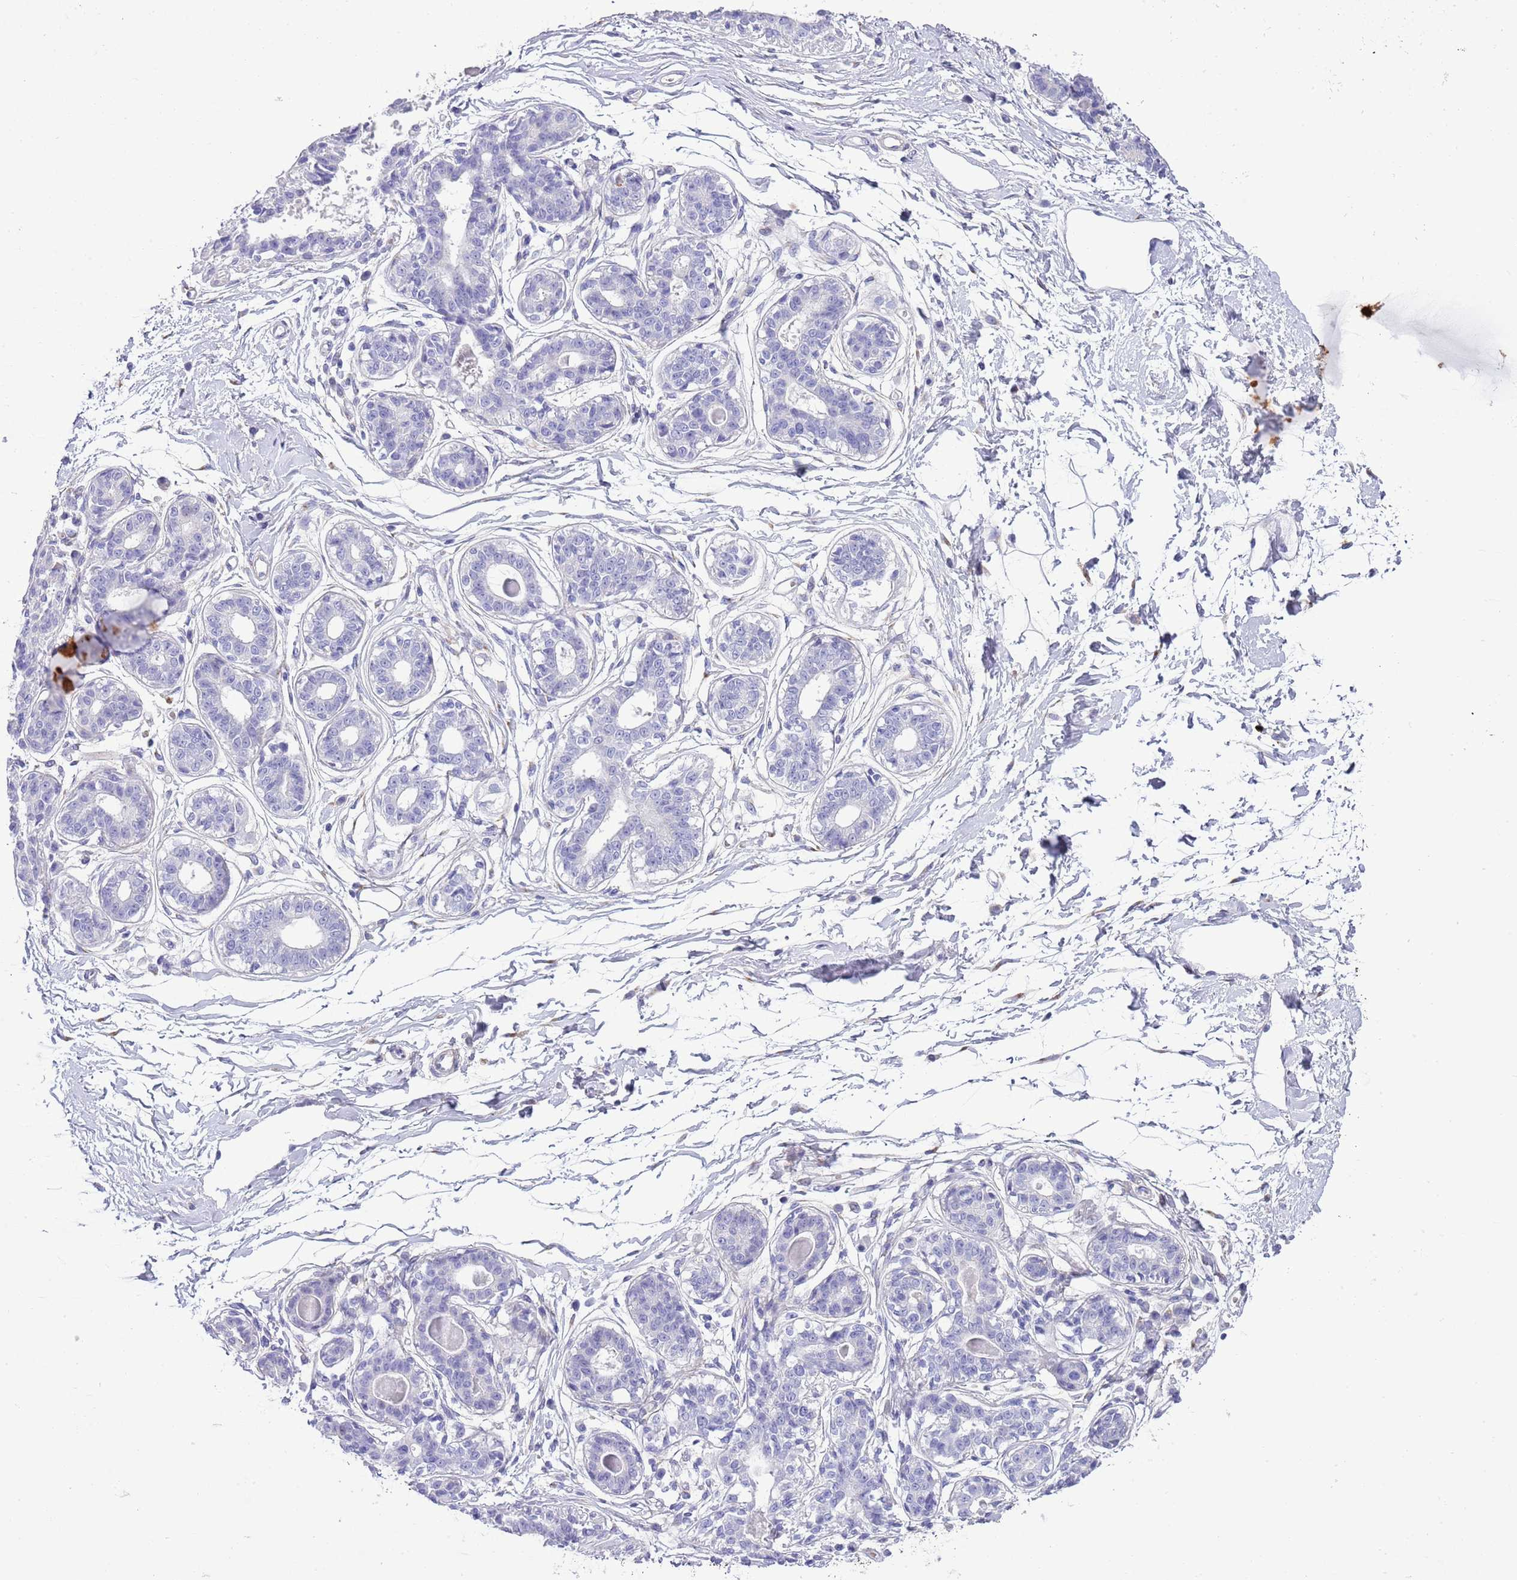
{"staining": {"intensity": "negative", "quantity": "none", "location": "none"}, "tissue": "breast", "cell_type": "Adipocytes", "image_type": "normal", "snomed": [{"axis": "morphology", "description": "Normal tissue, NOS"}, {"axis": "topography", "description": "Breast"}], "caption": "This histopathology image is of unremarkable breast stained with immunohistochemistry to label a protein in brown with the nuclei are counter-stained blue. There is no staining in adipocytes.", "gene": "ABHD17C", "patient": {"sex": "female", "age": 45}}